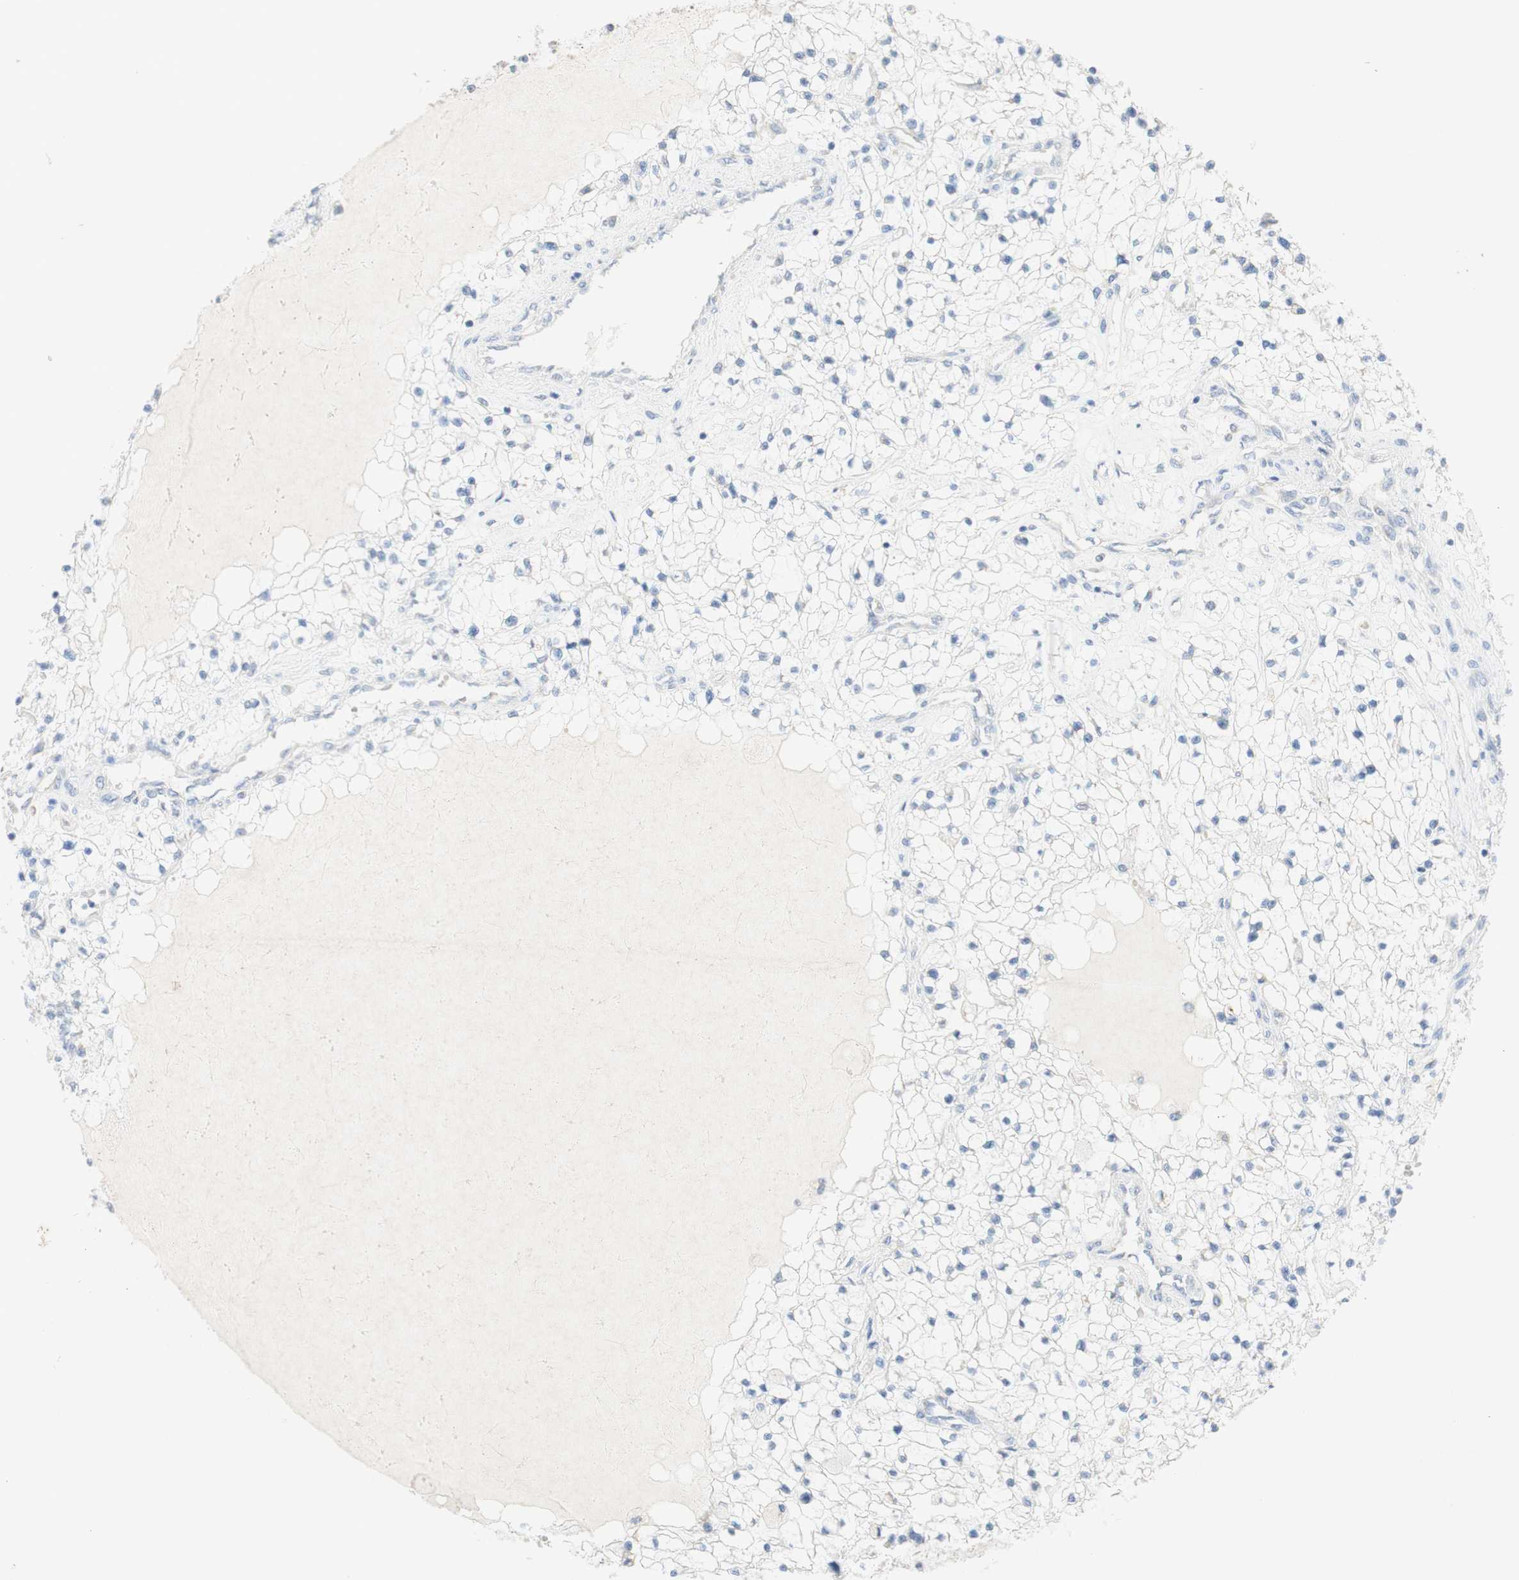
{"staining": {"intensity": "negative", "quantity": "none", "location": "none"}, "tissue": "renal cancer", "cell_type": "Tumor cells", "image_type": "cancer", "snomed": [{"axis": "morphology", "description": "Adenocarcinoma, NOS"}, {"axis": "topography", "description": "Kidney"}], "caption": "Renal cancer was stained to show a protein in brown. There is no significant staining in tumor cells.", "gene": "MANEA", "patient": {"sex": "male", "age": 68}}